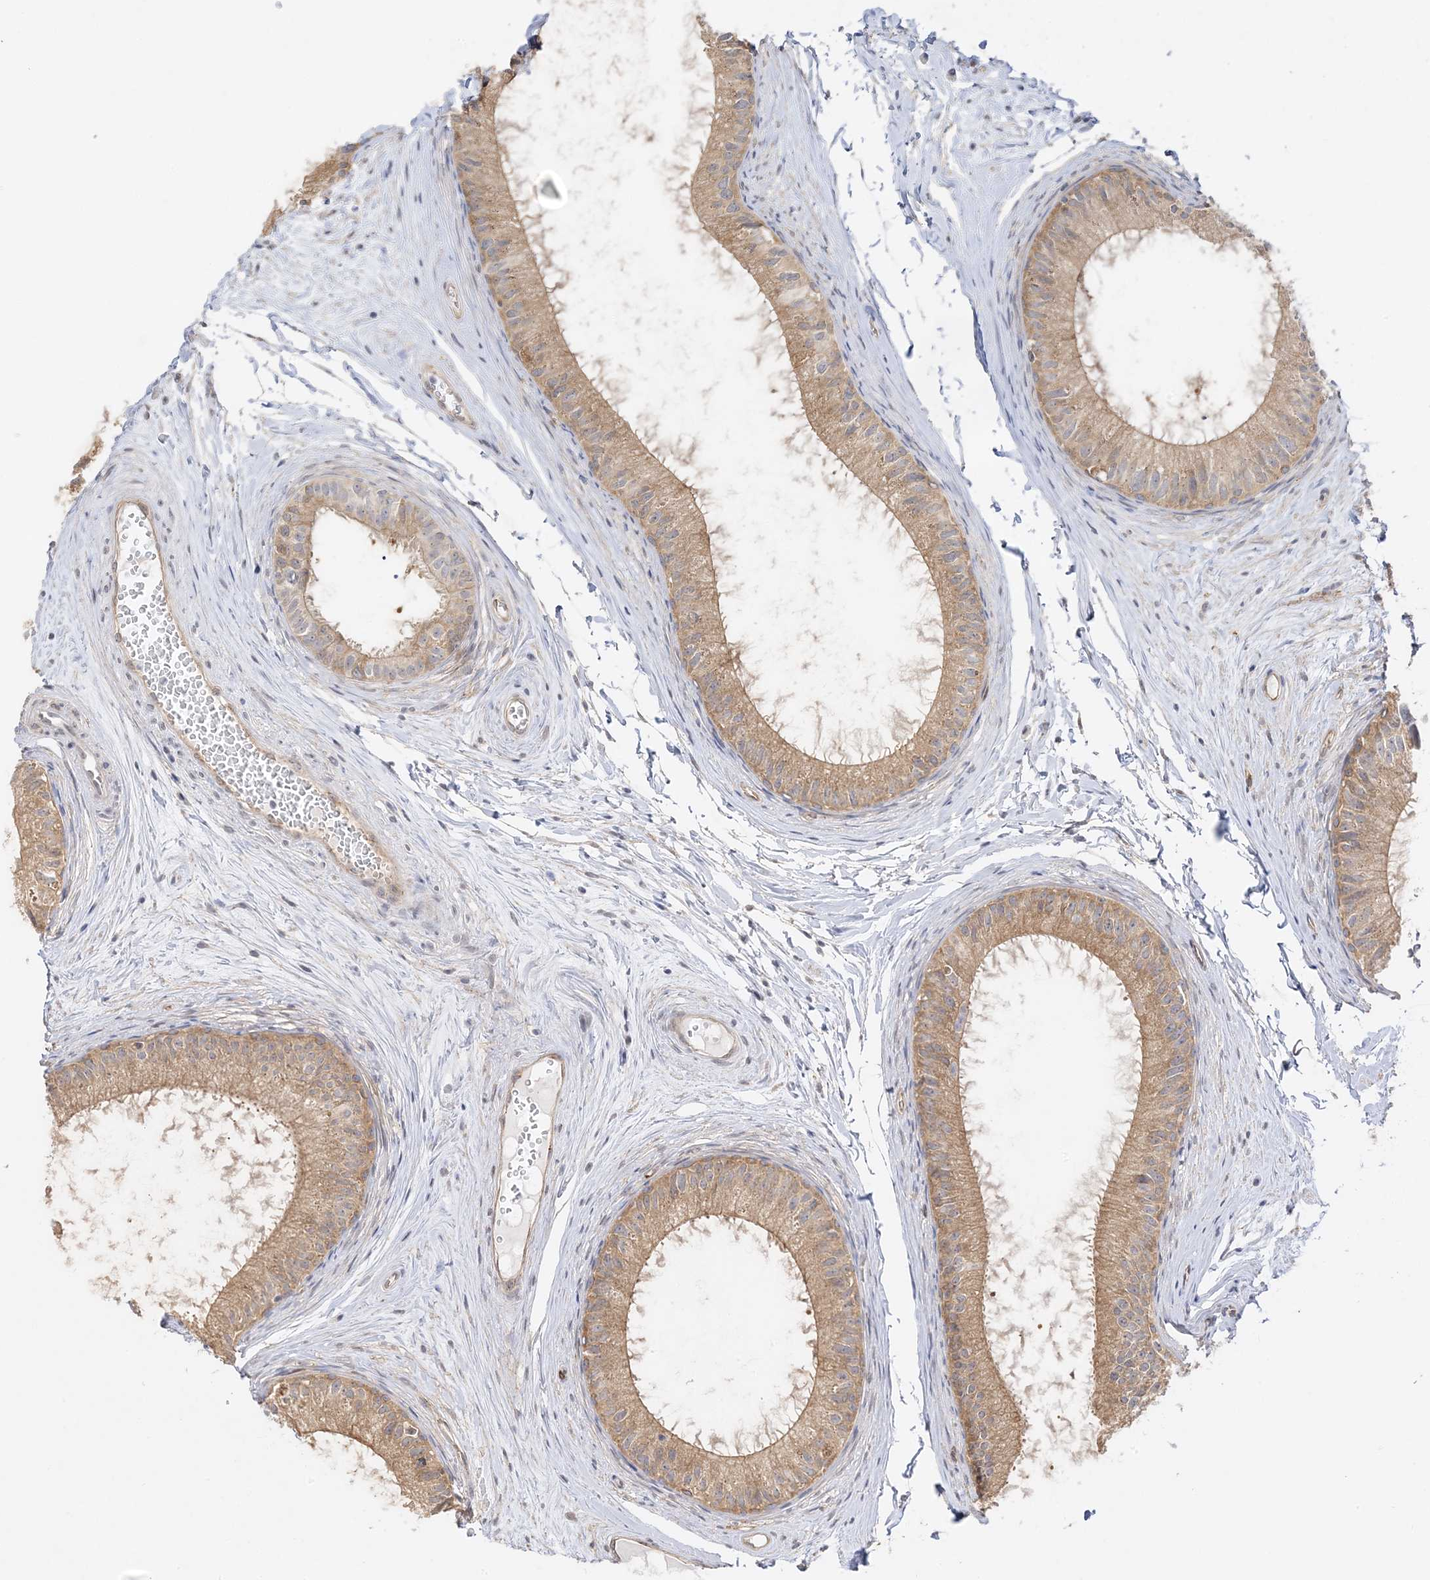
{"staining": {"intensity": "moderate", "quantity": ">75%", "location": "cytoplasmic/membranous"}, "tissue": "epididymis", "cell_type": "Glandular cells", "image_type": "normal", "snomed": [{"axis": "morphology", "description": "Normal tissue, NOS"}, {"axis": "topography", "description": "Epididymis"}], "caption": "Immunohistochemistry (IHC) (DAB (3,3'-diaminobenzidine)) staining of unremarkable epididymis reveals moderate cytoplasmic/membranous protein staining in approximately >75% of glandular cells.", "gene": "C2CD2", "patient": {"sex": "male", "age": 34}}